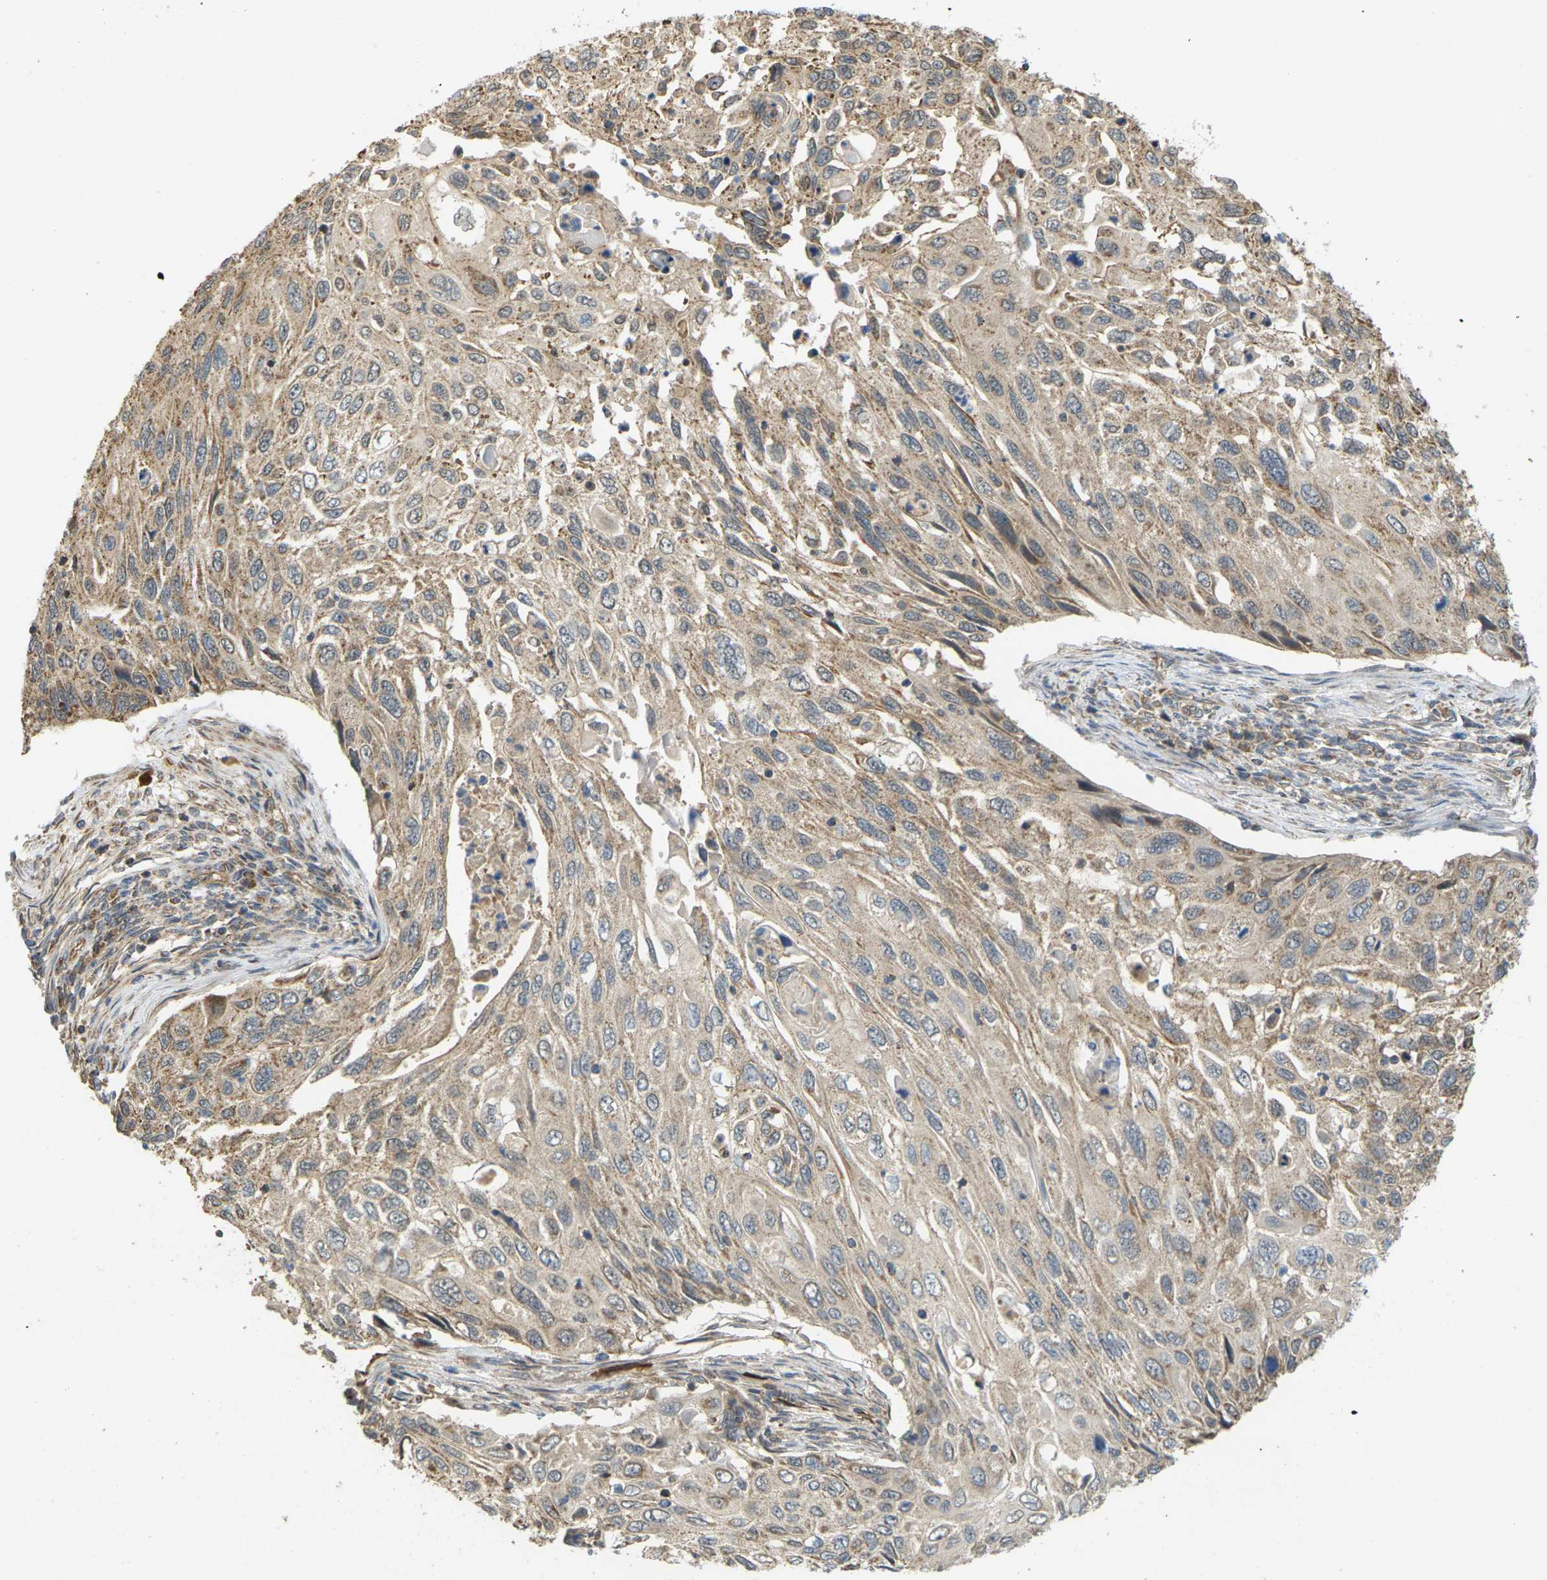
{"staining": {"intensity": "moderate", "quantity": ">75%", "location": "cytoplasmic/membranous"}, "tissue": "cervical cancer", "cell_type": "Tumor cells", "image_type": "cancer", "snomed": [{"axis": "morphology", "description": "Squamous cell carcinoma, NOS"}, {"axis": "topography", "description": "Cervix"}], "caption": "Protein expression analysis of cervical squamous cell carcinoma shows moderate cytoplasmic/membranous expression in about >75% of tumor cells.", "gene": "KSR1", "patient": {"sex": "female", "age": 70}}